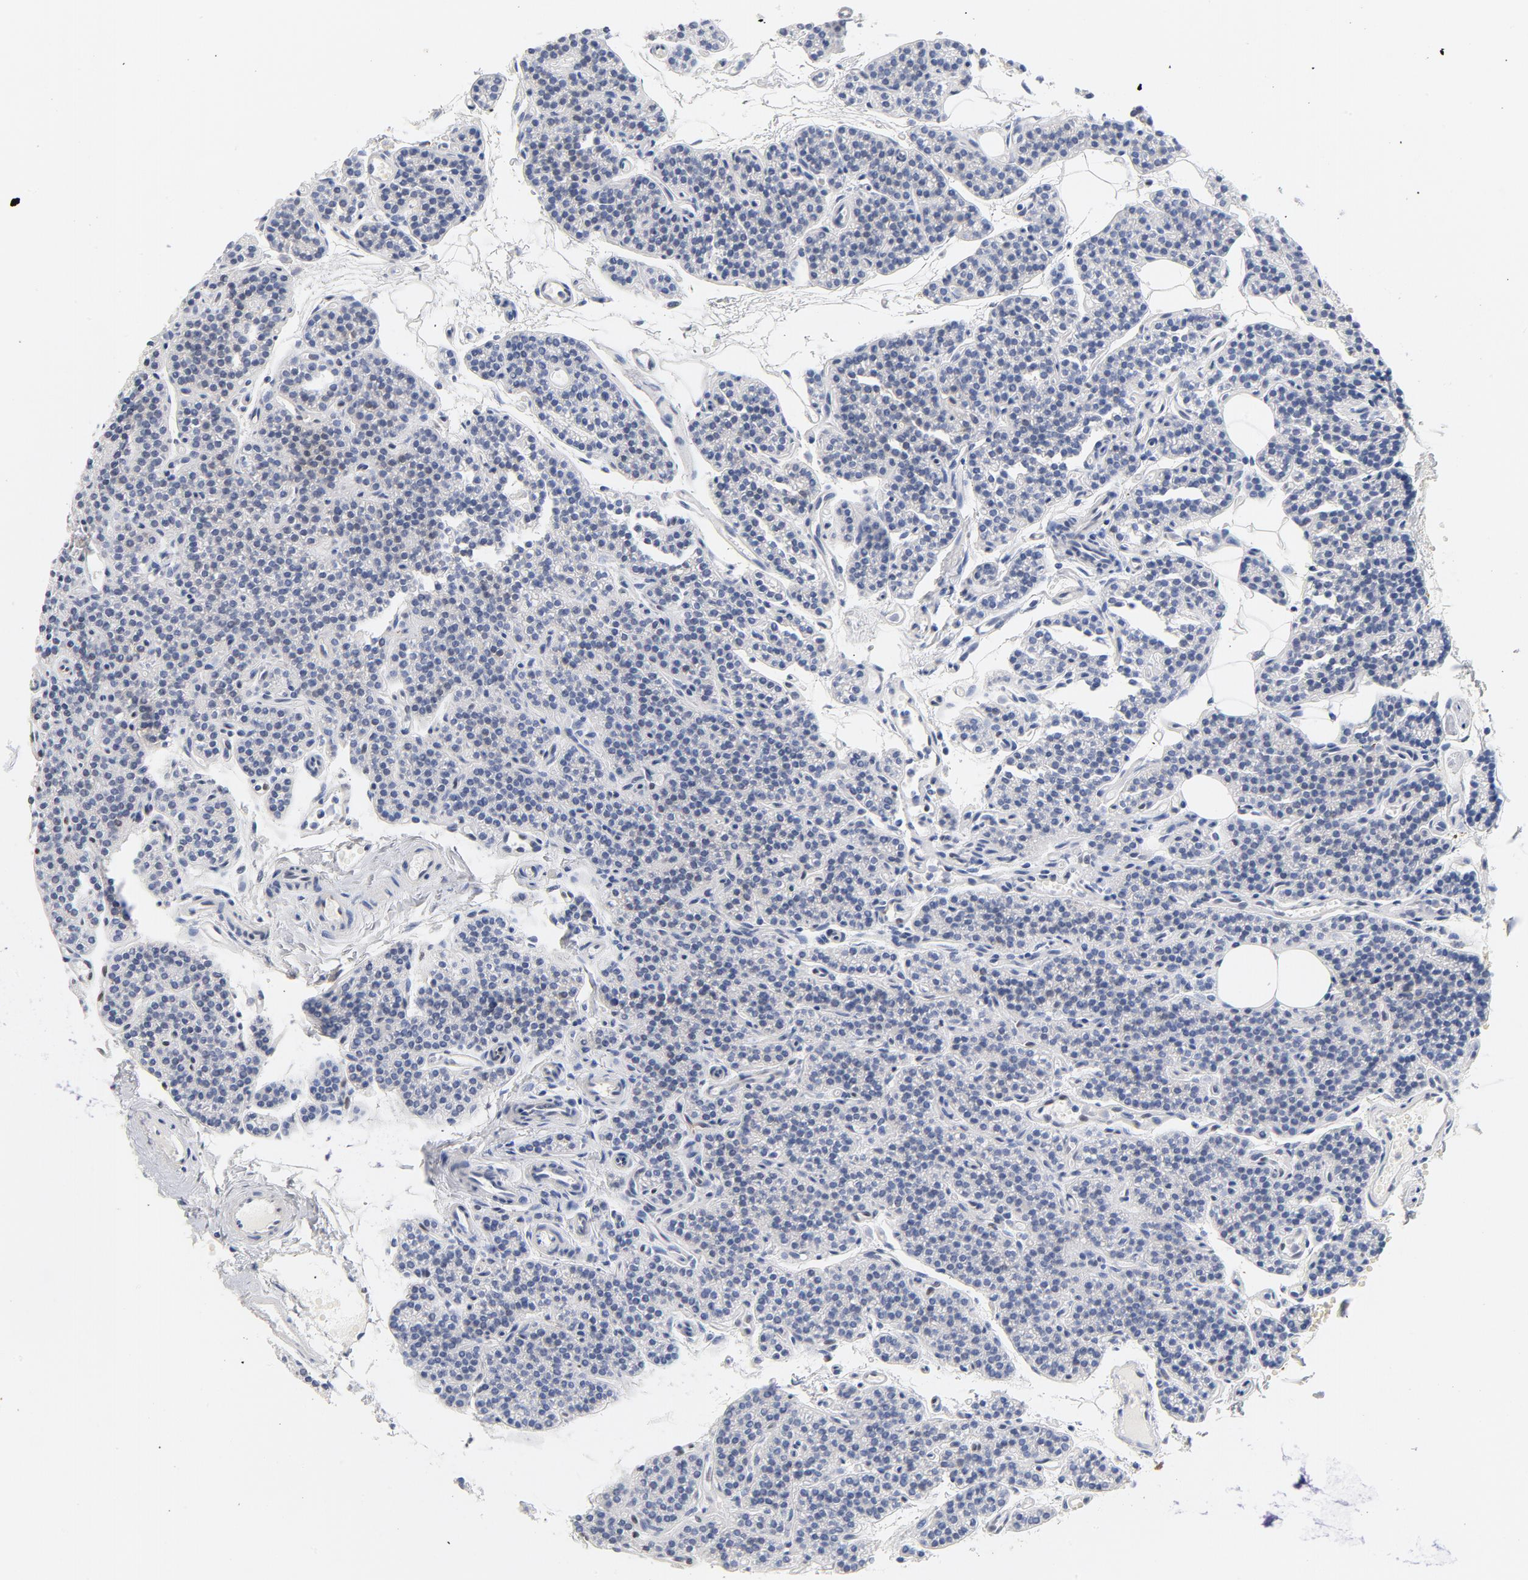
{"staining": {"intensity": "negative", "quantity": "none", "location": "none"}, "tissue": "parathyroid gland", "cell_type": "Glandular cells", "image_type": "normal", "snomed": [{"axis": "morphology", "description": "Normal tissue, NOS"}, {"axis": "topography", "description": "Parathyroid gland"}], "caption": "Protein analysis of normal parathyroid gland shows no significant positivity in glandular cells.", "gene": "CDKN1B", "patient": {"sex": "male", "age": 25}}